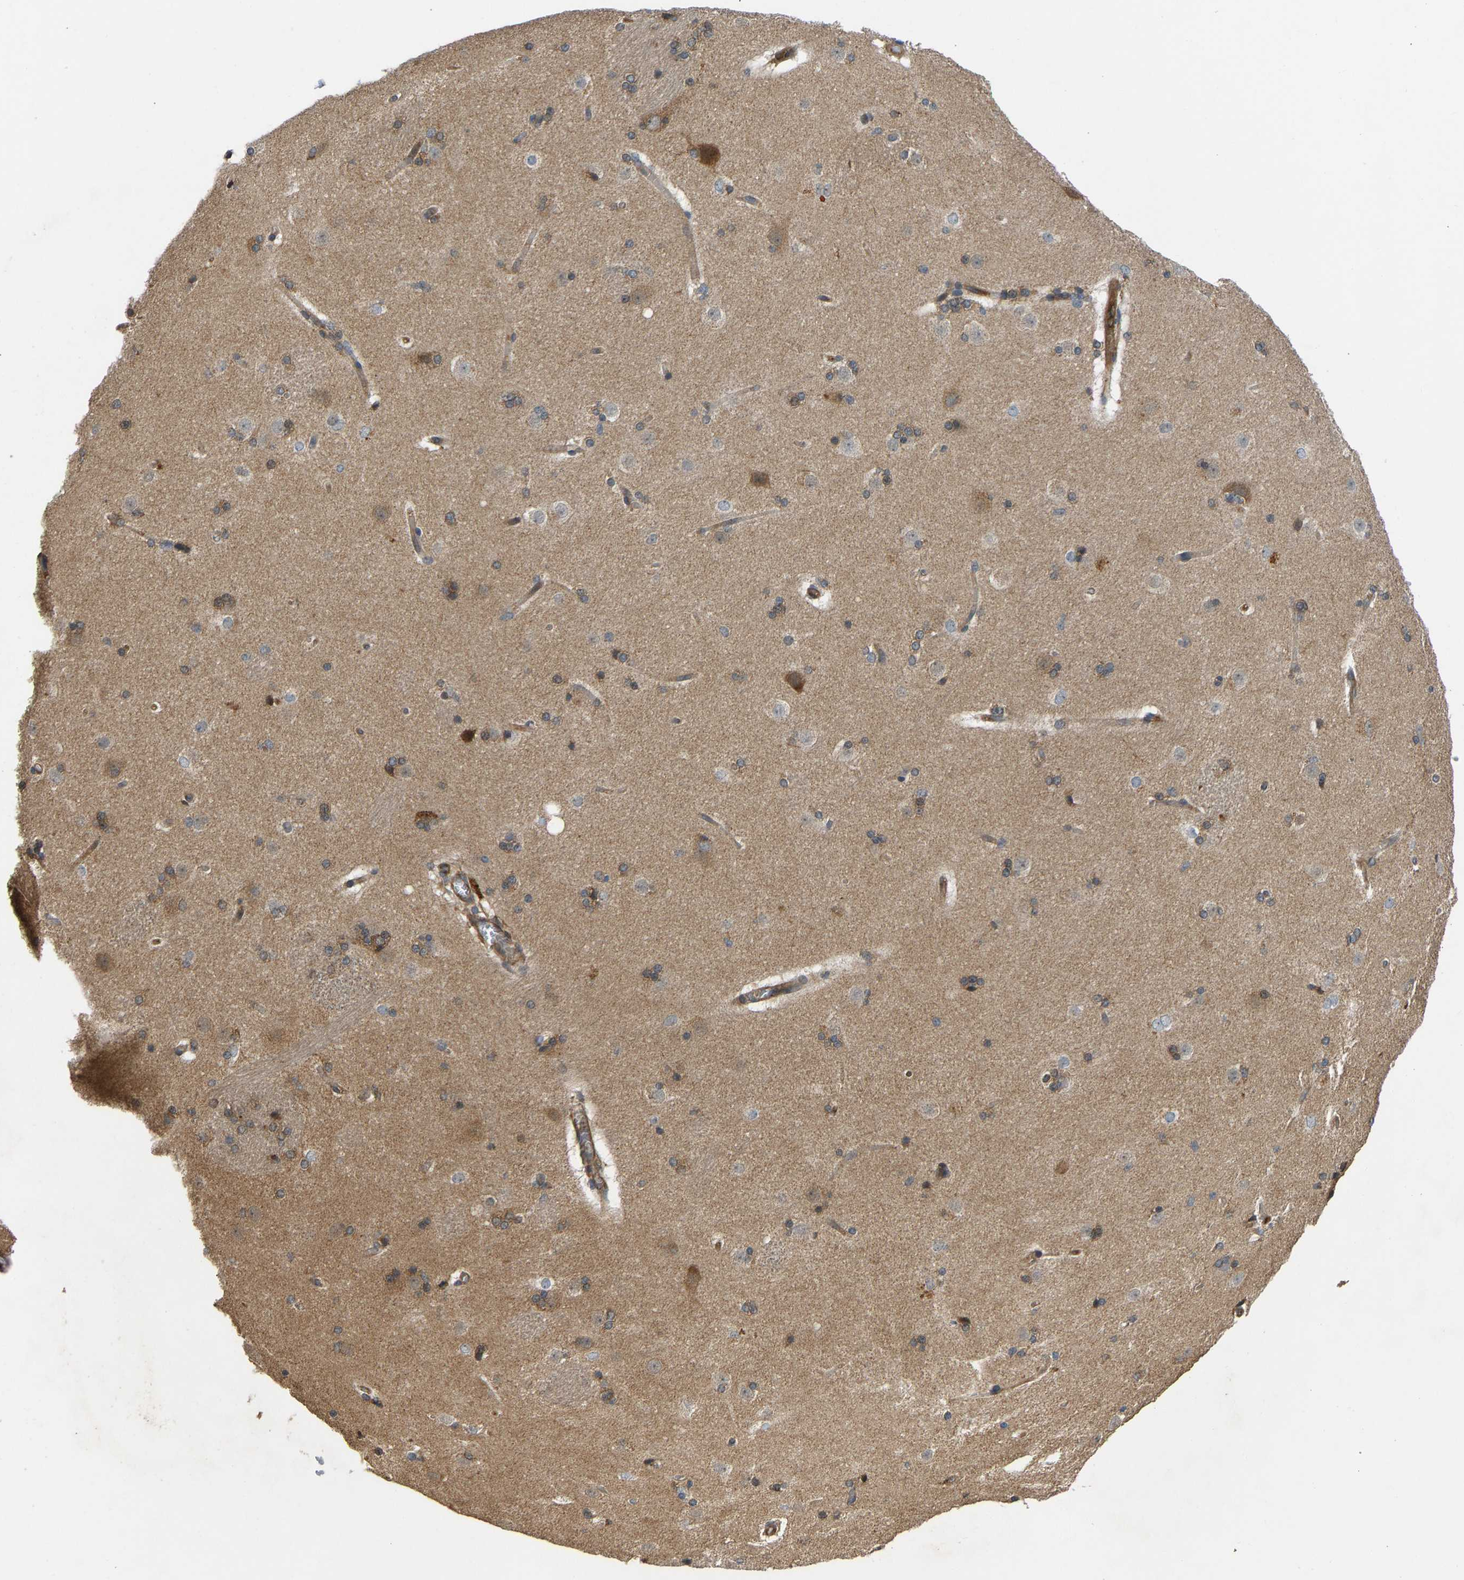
{"staining": {"intensity": "moderate", "quantity": "<25%", "location": "cytoplasmic/membranous"}, "tissue": "caudate", "cell_type": "Glial cells", "image_type": "normal", "snomed": [{"axis": "morphology", "description": "Normal tissue, NOS"}, {"axis": "topography", "description": "Lateral ventricle wall"}], "caption": "A brown stain labels moderate cytoplasmic/membranous positivity of a protein in glial cells of unremarkable caudate. Ihc stains the protein of interest in brown and the nuclei are stained blue.", "gene": "RASGRF2", "patient": {"sex": "female", "age": 19}}